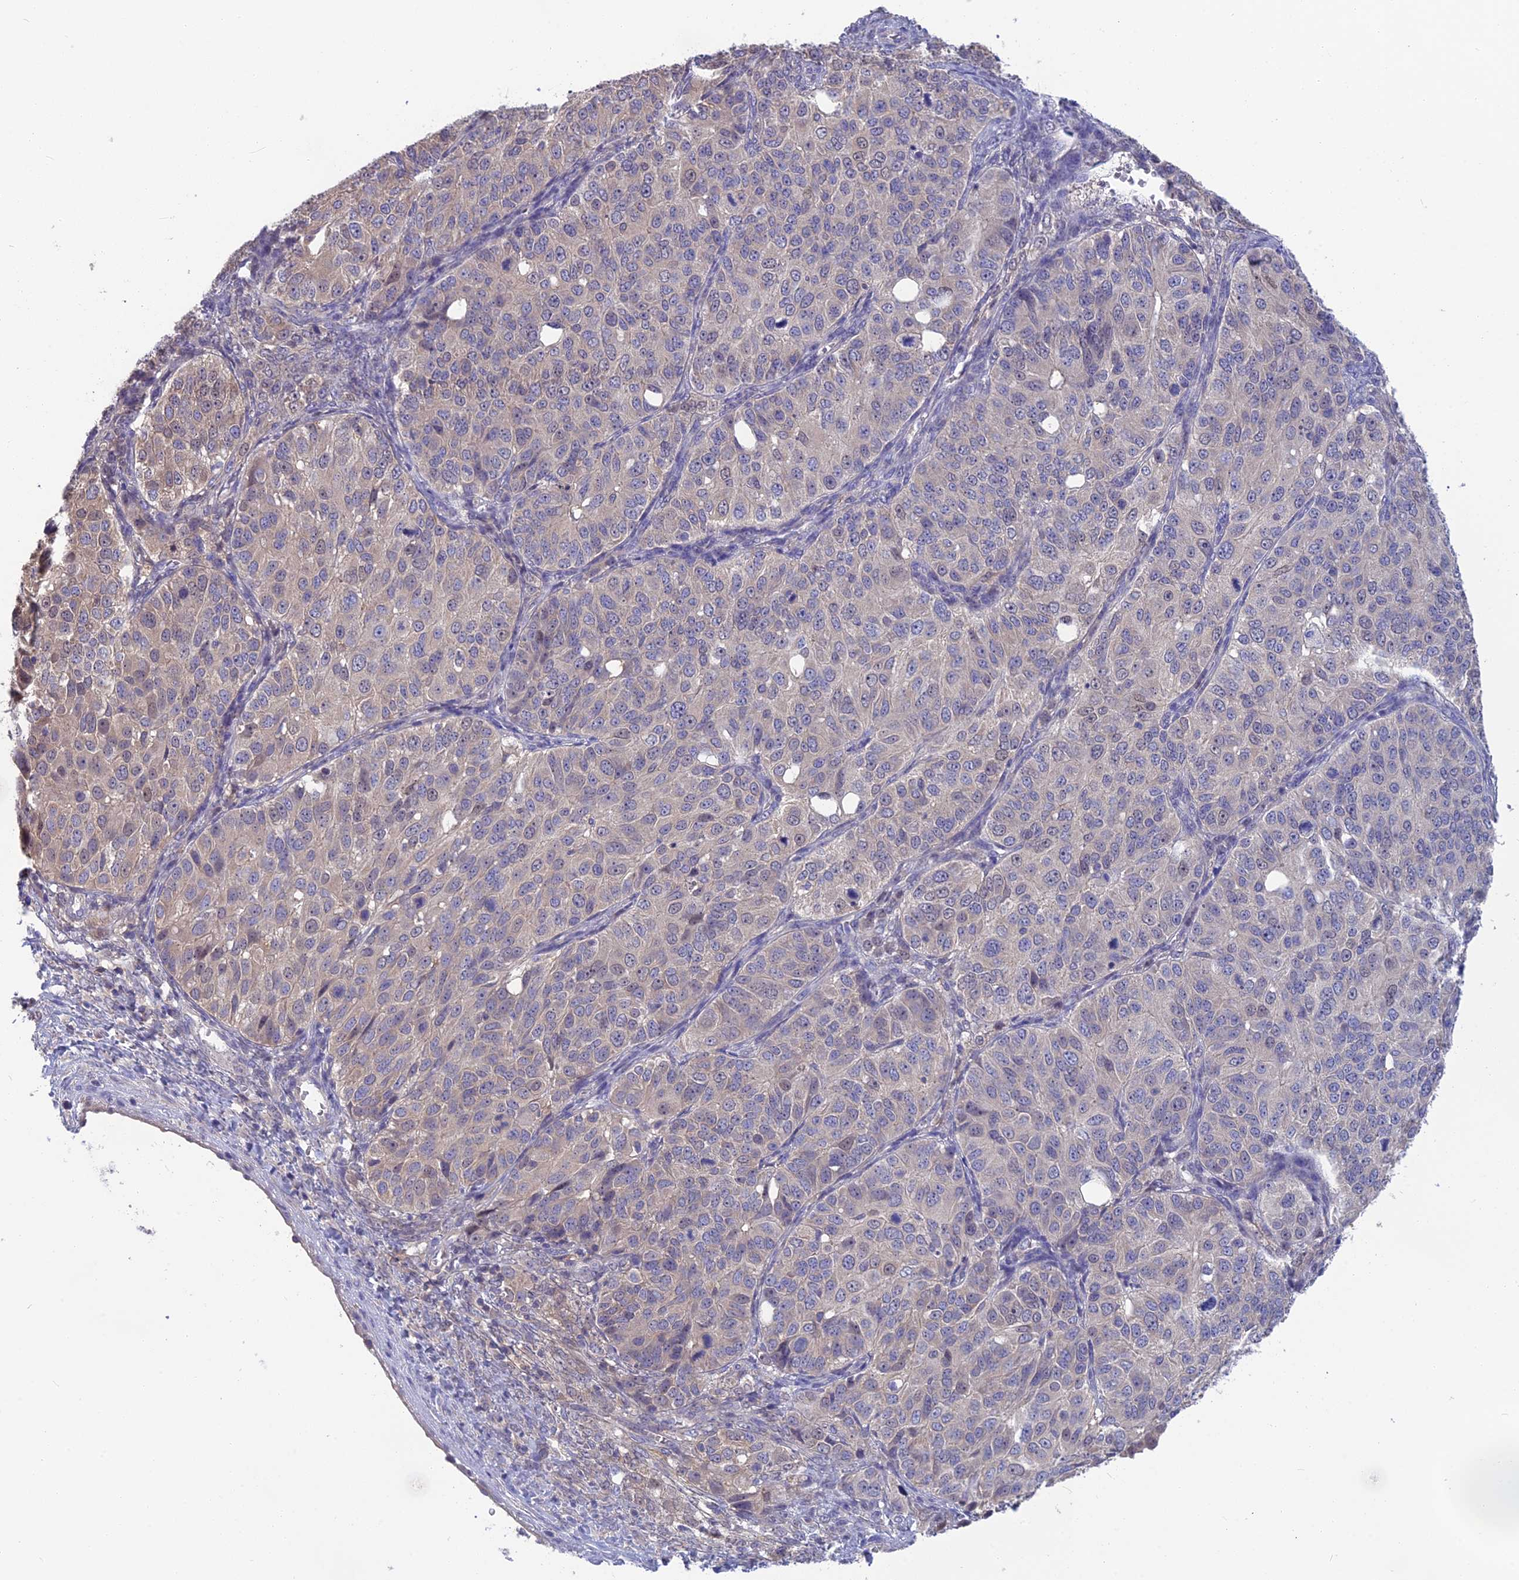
{"staining": {"intensity": "negative", "quantity": "none", "location": "none"}, "tissue": "ovarian cancer", "cell_type": "Tumor cells", "image_type": "cancer", "snomed": [{"axis": "morphology", "description": "Carcinoma, endometroid"}, {"axis": "topography", "description": "Ovary"}], "caption": "An IHC micrograph of ovarian cancer is shown. There is no staining in tumor cells of ovarian cancer.", "gene": "SNAP91", "patient": {"sex": "female", "age": 51}}